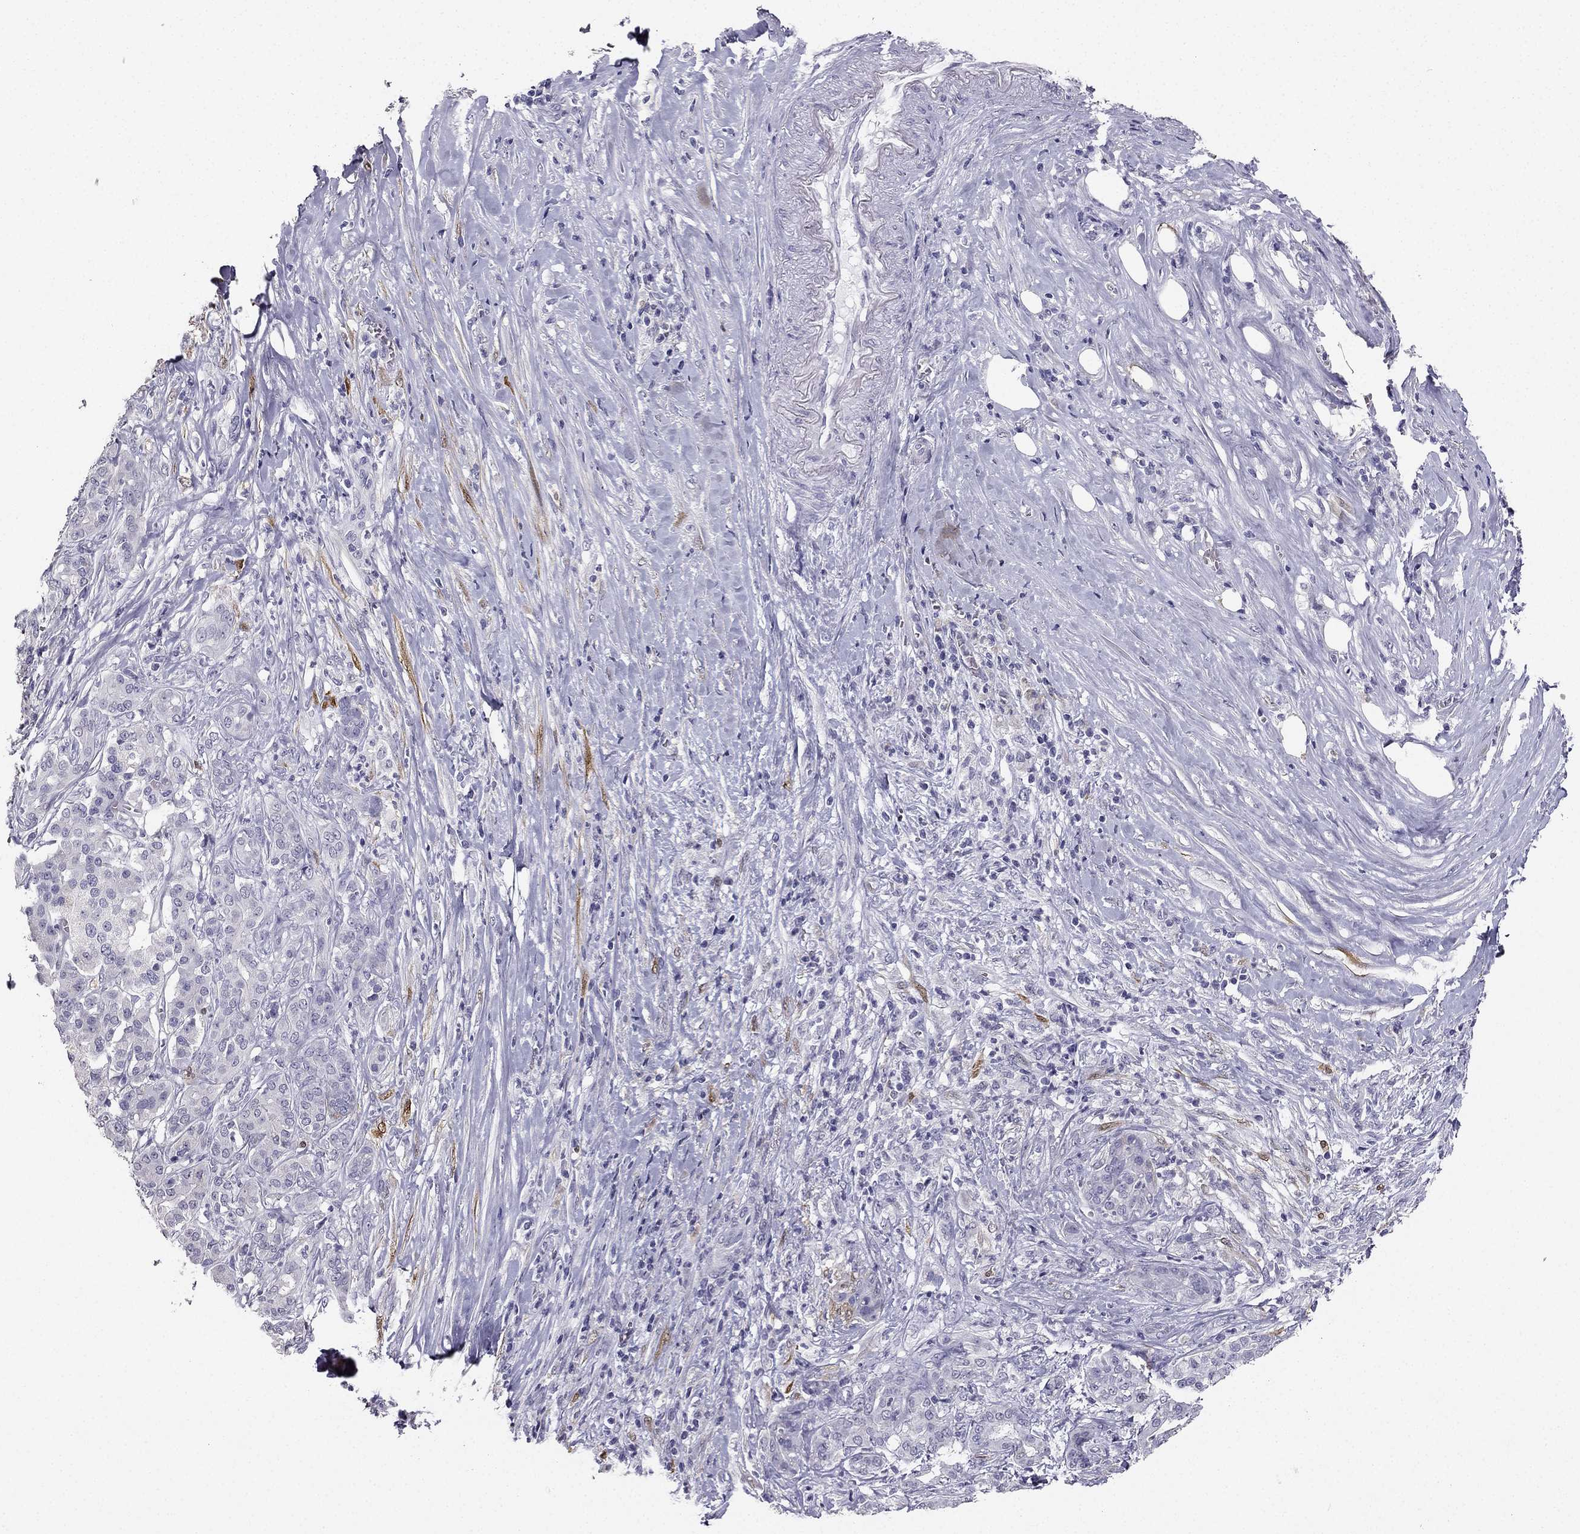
{"staining": {"intensity": "negative", "quantity": "none", "location": "none"}, "tissue": "pancreatic cancer", "cell_type": "Tumor cells", "image_type": "cancer", "snomed": [{"axis": "morphology", "description": "Adenocarcinoma, NOS"}, {"axis": "topography", "description": "Pancreas"}], "caption": "Tumor cells are negative for brown protein staining in pancreatic cancer.", "gene": "CALB2", "patient": {"sex": "male", "age": 57}}